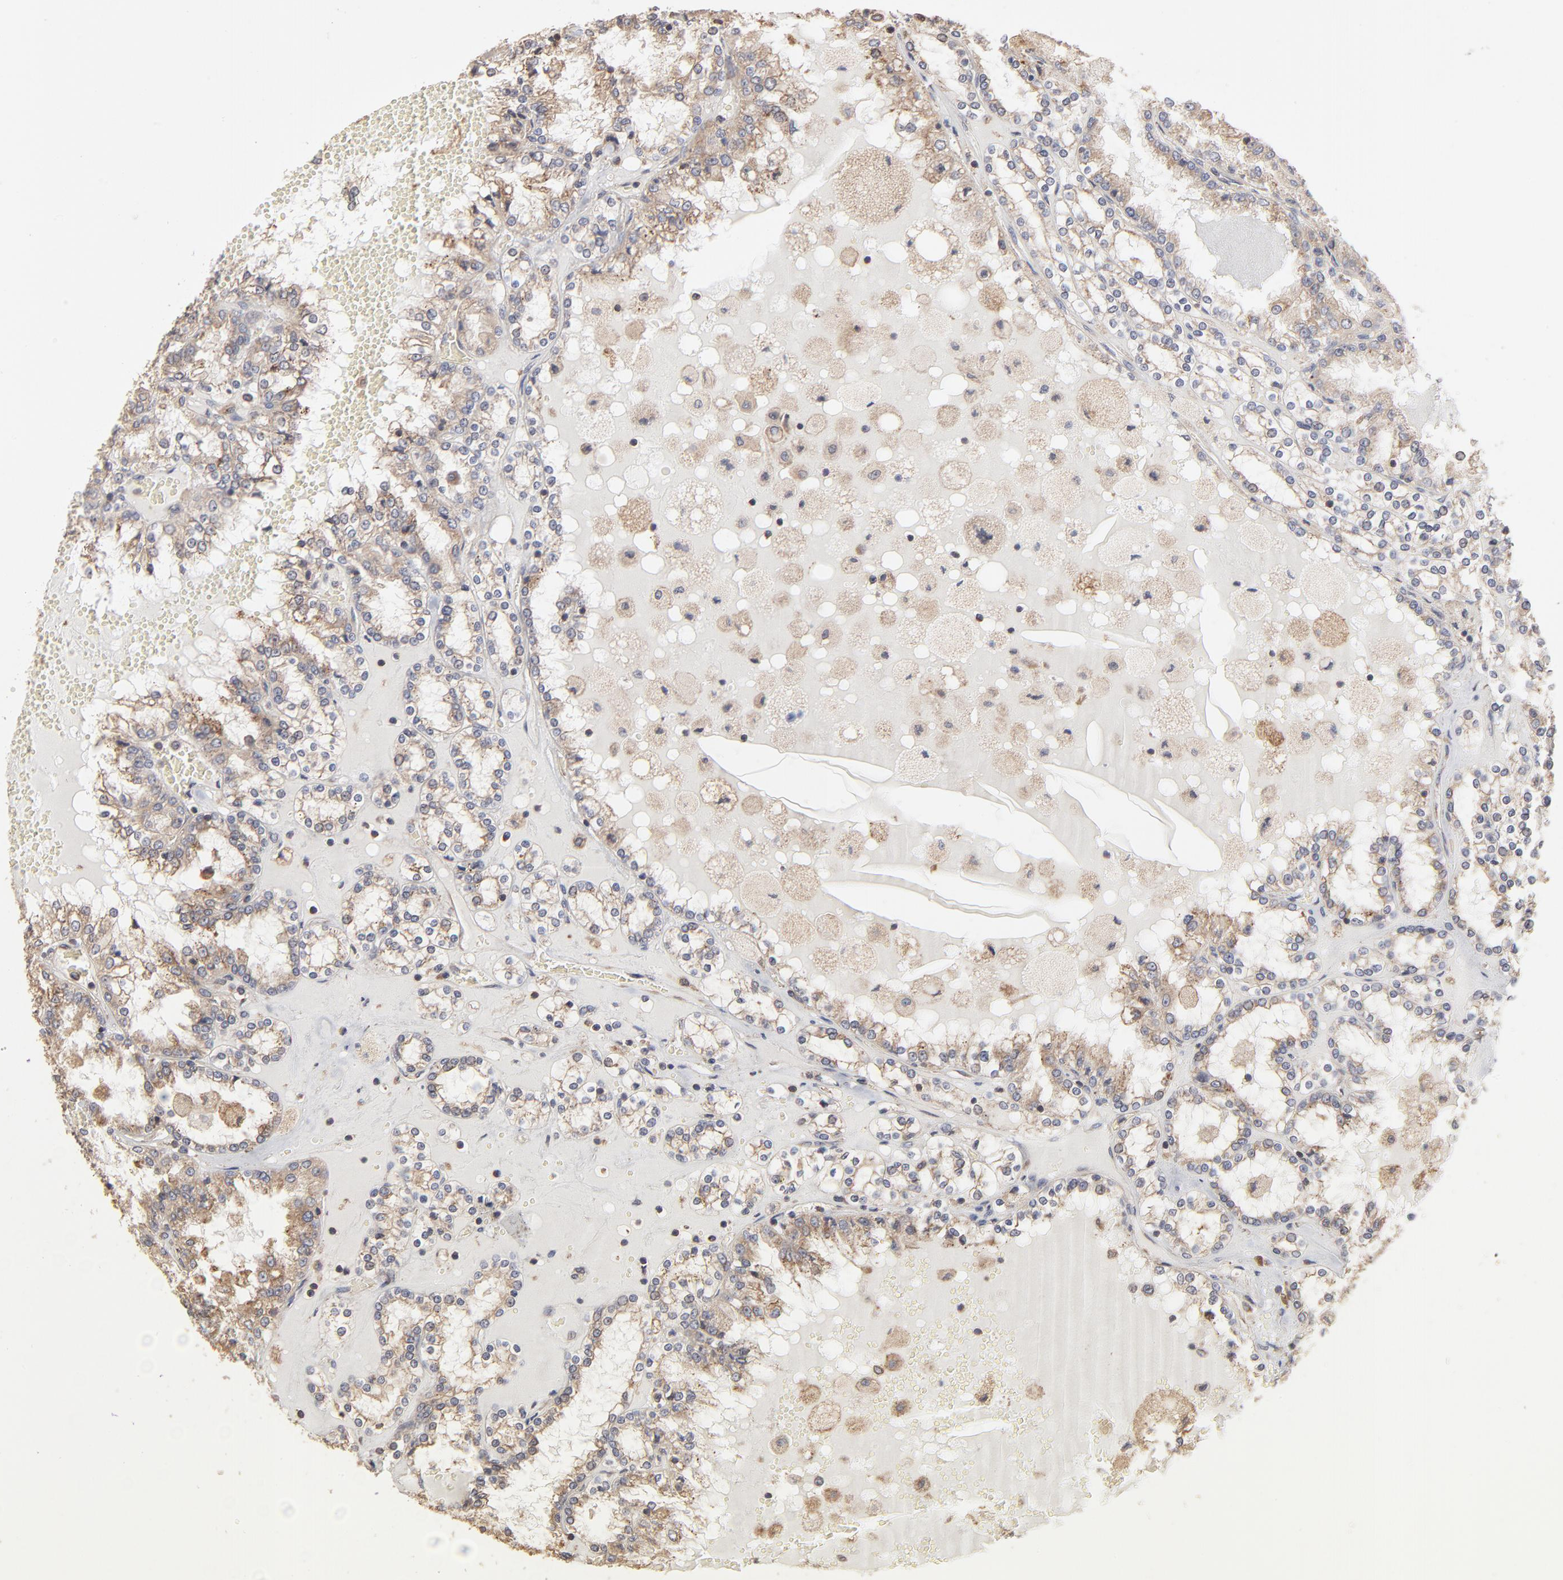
{"staining": {"intensity": "moderate", "quantity": ">75%", "location": "cytoplasmic/membranous"}, "tissue": "renal cancer", "cell_type": "Tumor cells", "image_type": "cancer", "snomed": [{"axis": "morphology", "description": "Adenocarcinoma, NOS"}, {"axis": "topography", "description": "Kidney"}], "caption": "Immunohistochemistry micrograph of neoplastic tissue: renal cancer stained using immunohistochemistry (IHC) demonstrates medium levels of moderate protein expression localized specifically in the cytoplasmic/membranous of tumor cells, appearing as a cytoplasmic/membranous brown color.", "gene": "RNF213", "patient": {"sex": "female", "age": 56}}